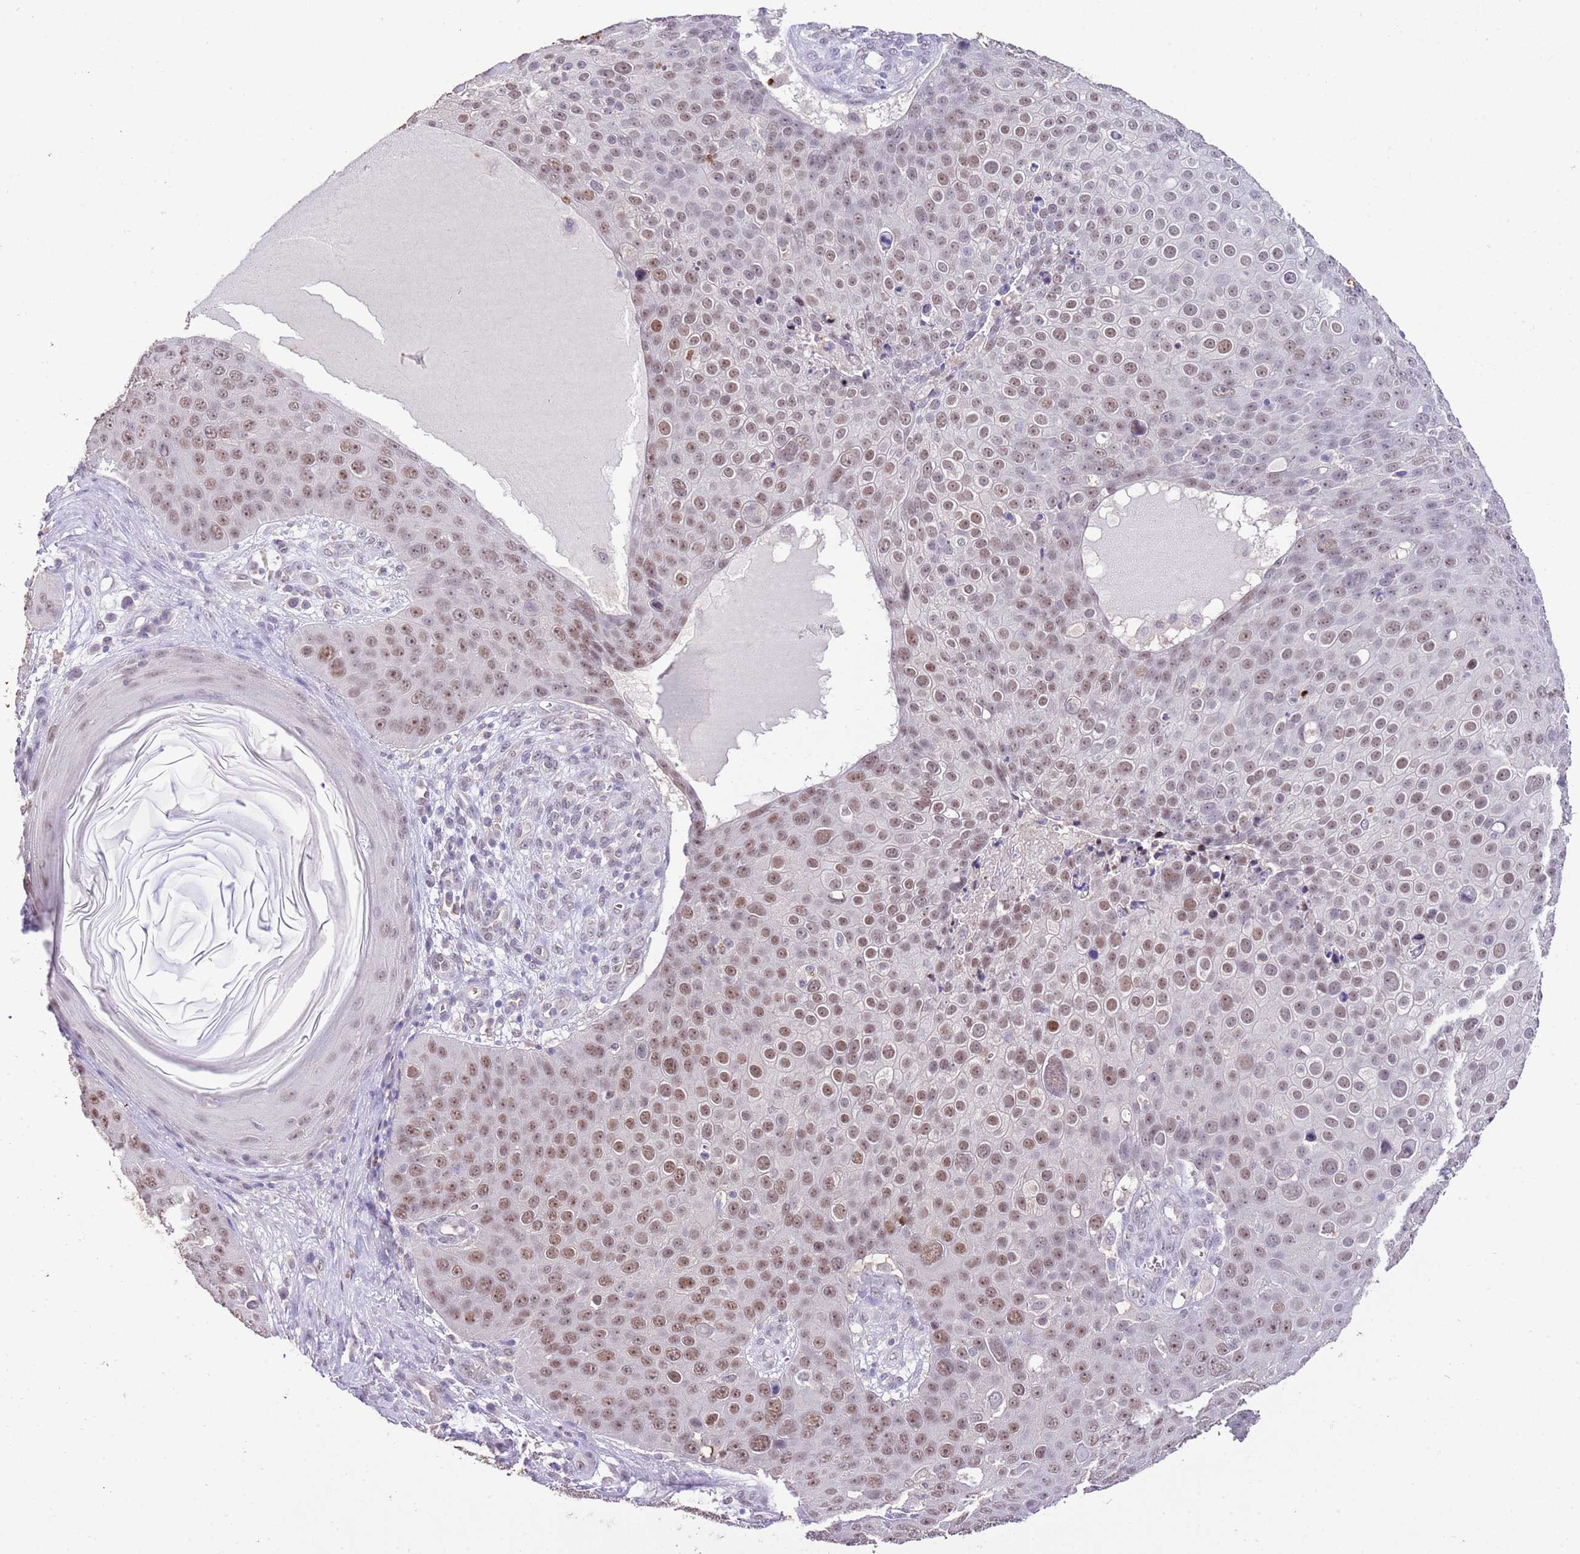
{"staining": {"intensity": "moderate", "quantity": ">75%", "location": "nuclear"}, "tissue": "skin cancer", "cell_type": "Tumor cells", "image_type": "cancer", "snomed": [{"axis": "morphology", "description": "Squamous cell carcinoma, NOS"}, {"axis": "topography", "description": "Skin"}], "caption": "A micrograph showing moderate nuclear staining in approximately >75% of tumor cells in skin cancer (squamous cell carcinoma), as visualized by brown immunohistochemical staining.", "gene": "IZUMO4", "patient": {"sex": "male", "age": 71}}